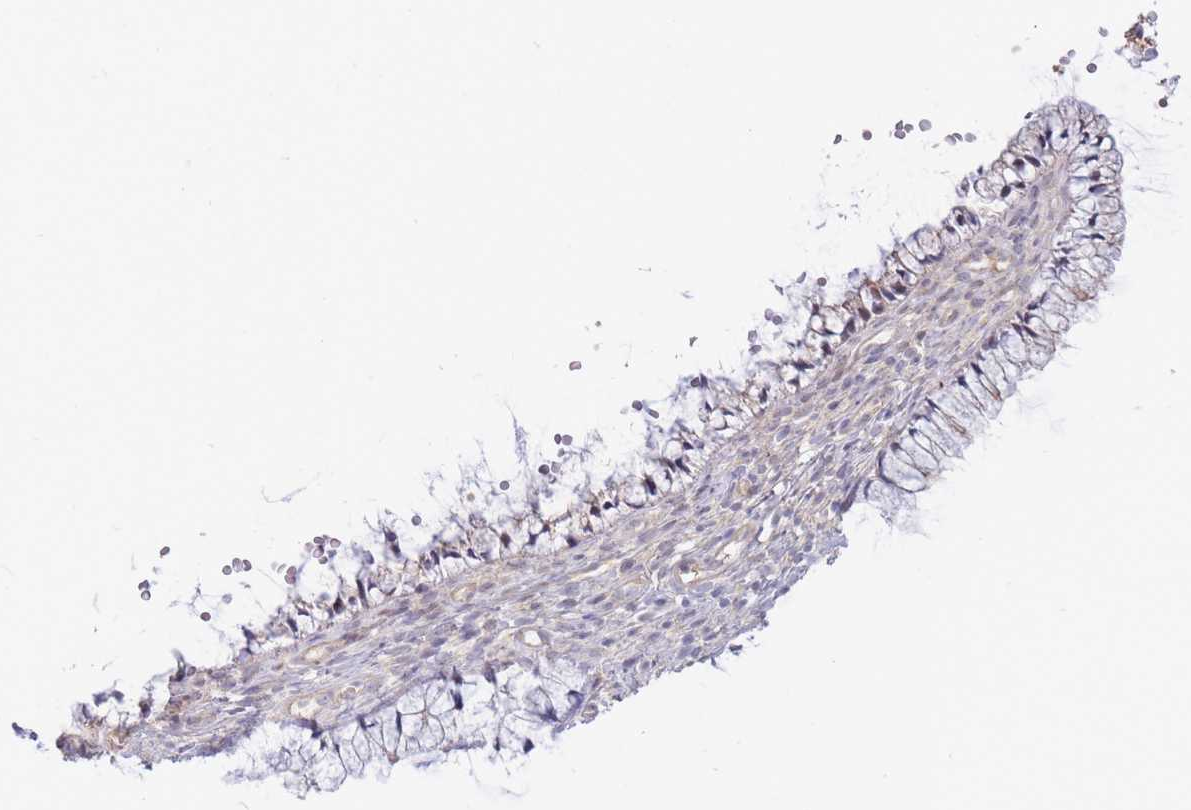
{"staining": {"intensity": "negative", "quantity": "none", "location": "none"}, "tissue": "cervix", "cell_type": "Glandular cells", "image_type": "normal", "snomed": [{"axis": "morphology", "description": "Normal tissue, NOS"}, {"axis": "topography", "description": "Cervix"}], "caption": "Immunohistochemical staining of normal human cervix displays no significant positivity in glandular cells. (Brightfield microscopy of DAB IHC at high magnification).", "gene": "APOL4", "patient": {"sex": "female", "age": 36}}